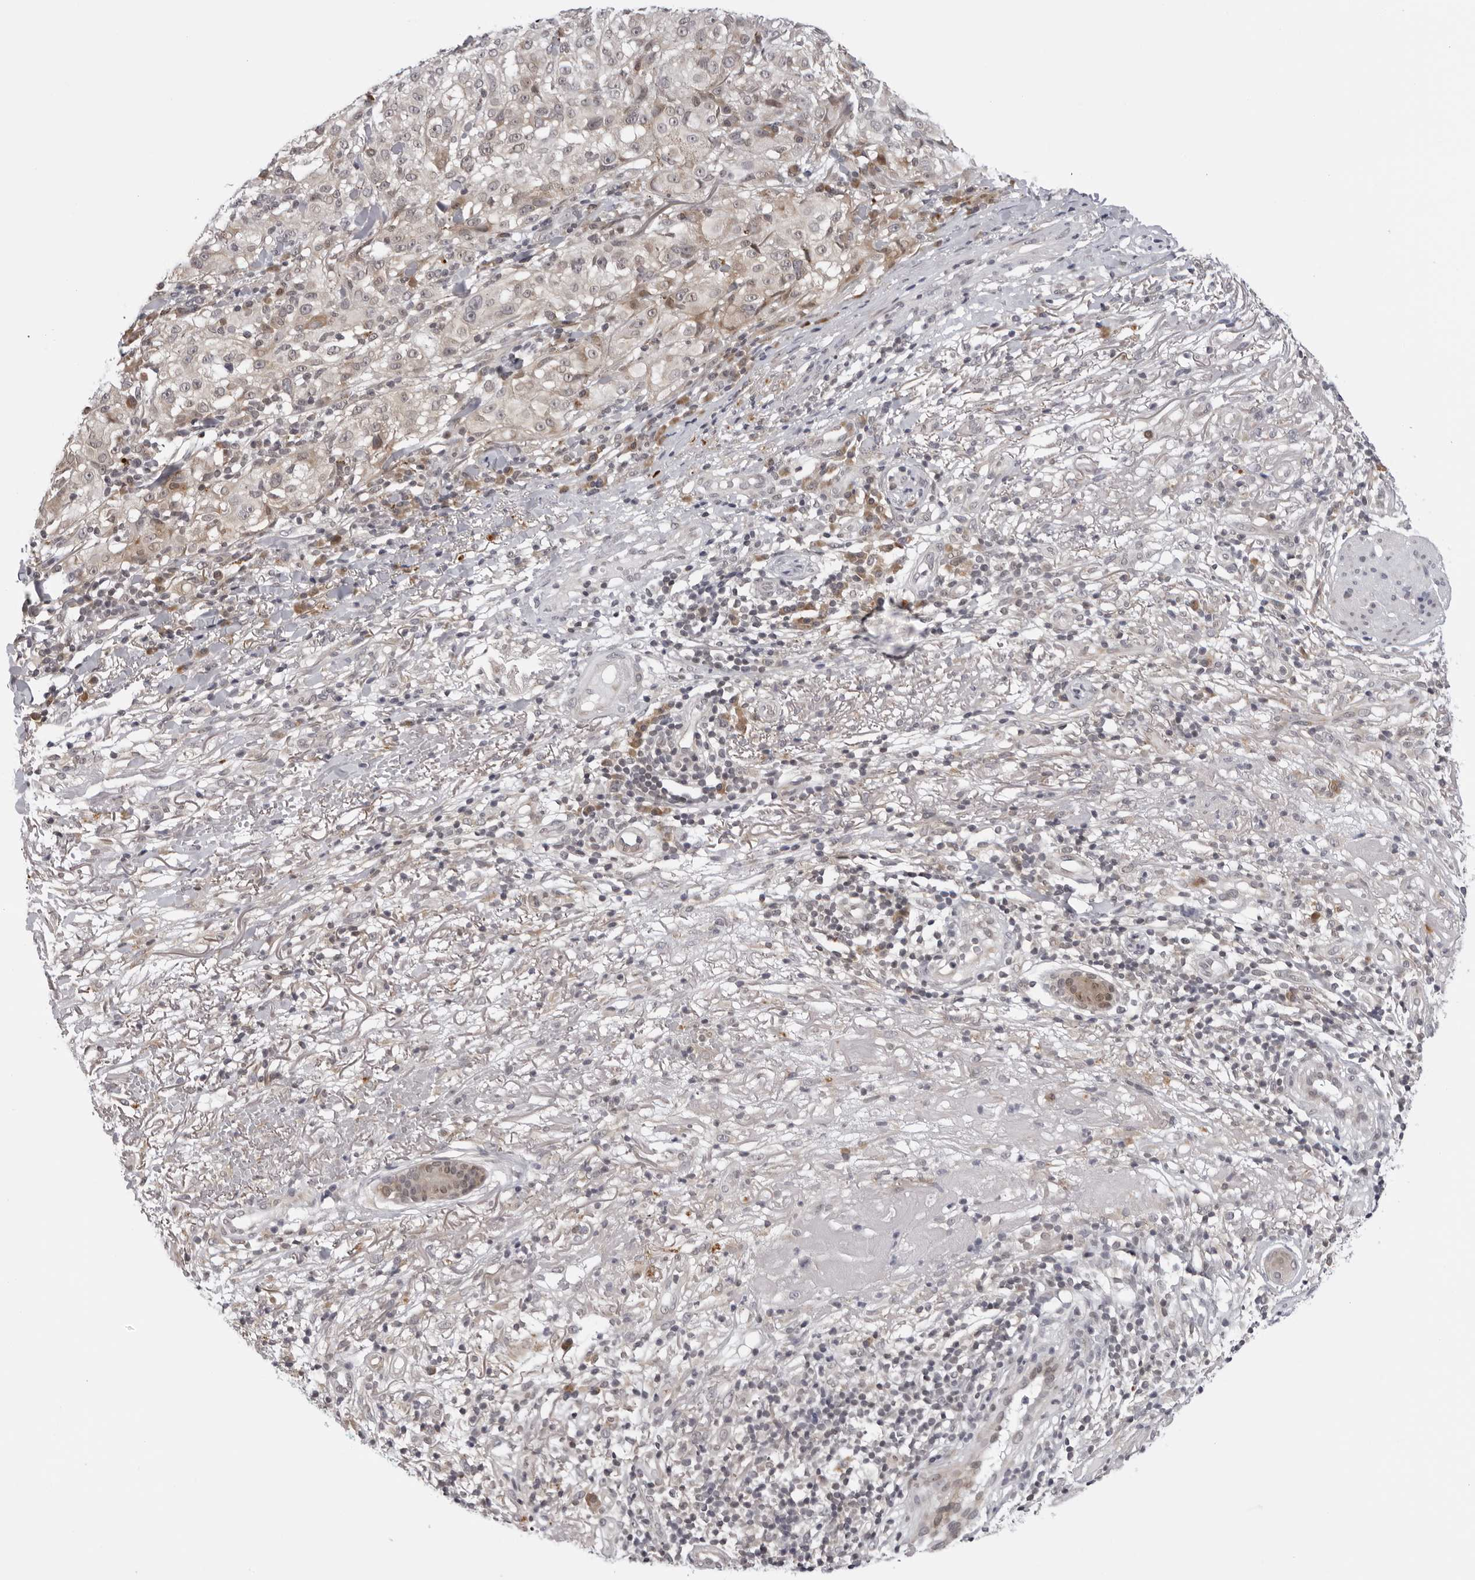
{"staining": {"intensity": "negative", "quantity": "none", "location": "none"}, "tissue": "melanoma", "cell_type": "Tumor cells", "image_type": "cancer", "snomed": [{"axis": "morphology", "description": "Necrosis, NOS"}, {"axis": "morphology", "description": "Malignant melanoma, NOS"}, {"axis": "topography", "description": "Skin"}], "caption": "The histopathology image exhibits no staining of tumor cells in melanoma.", "gene": "PRUNE1", "patient": {"sex": "female", "age": 87}}